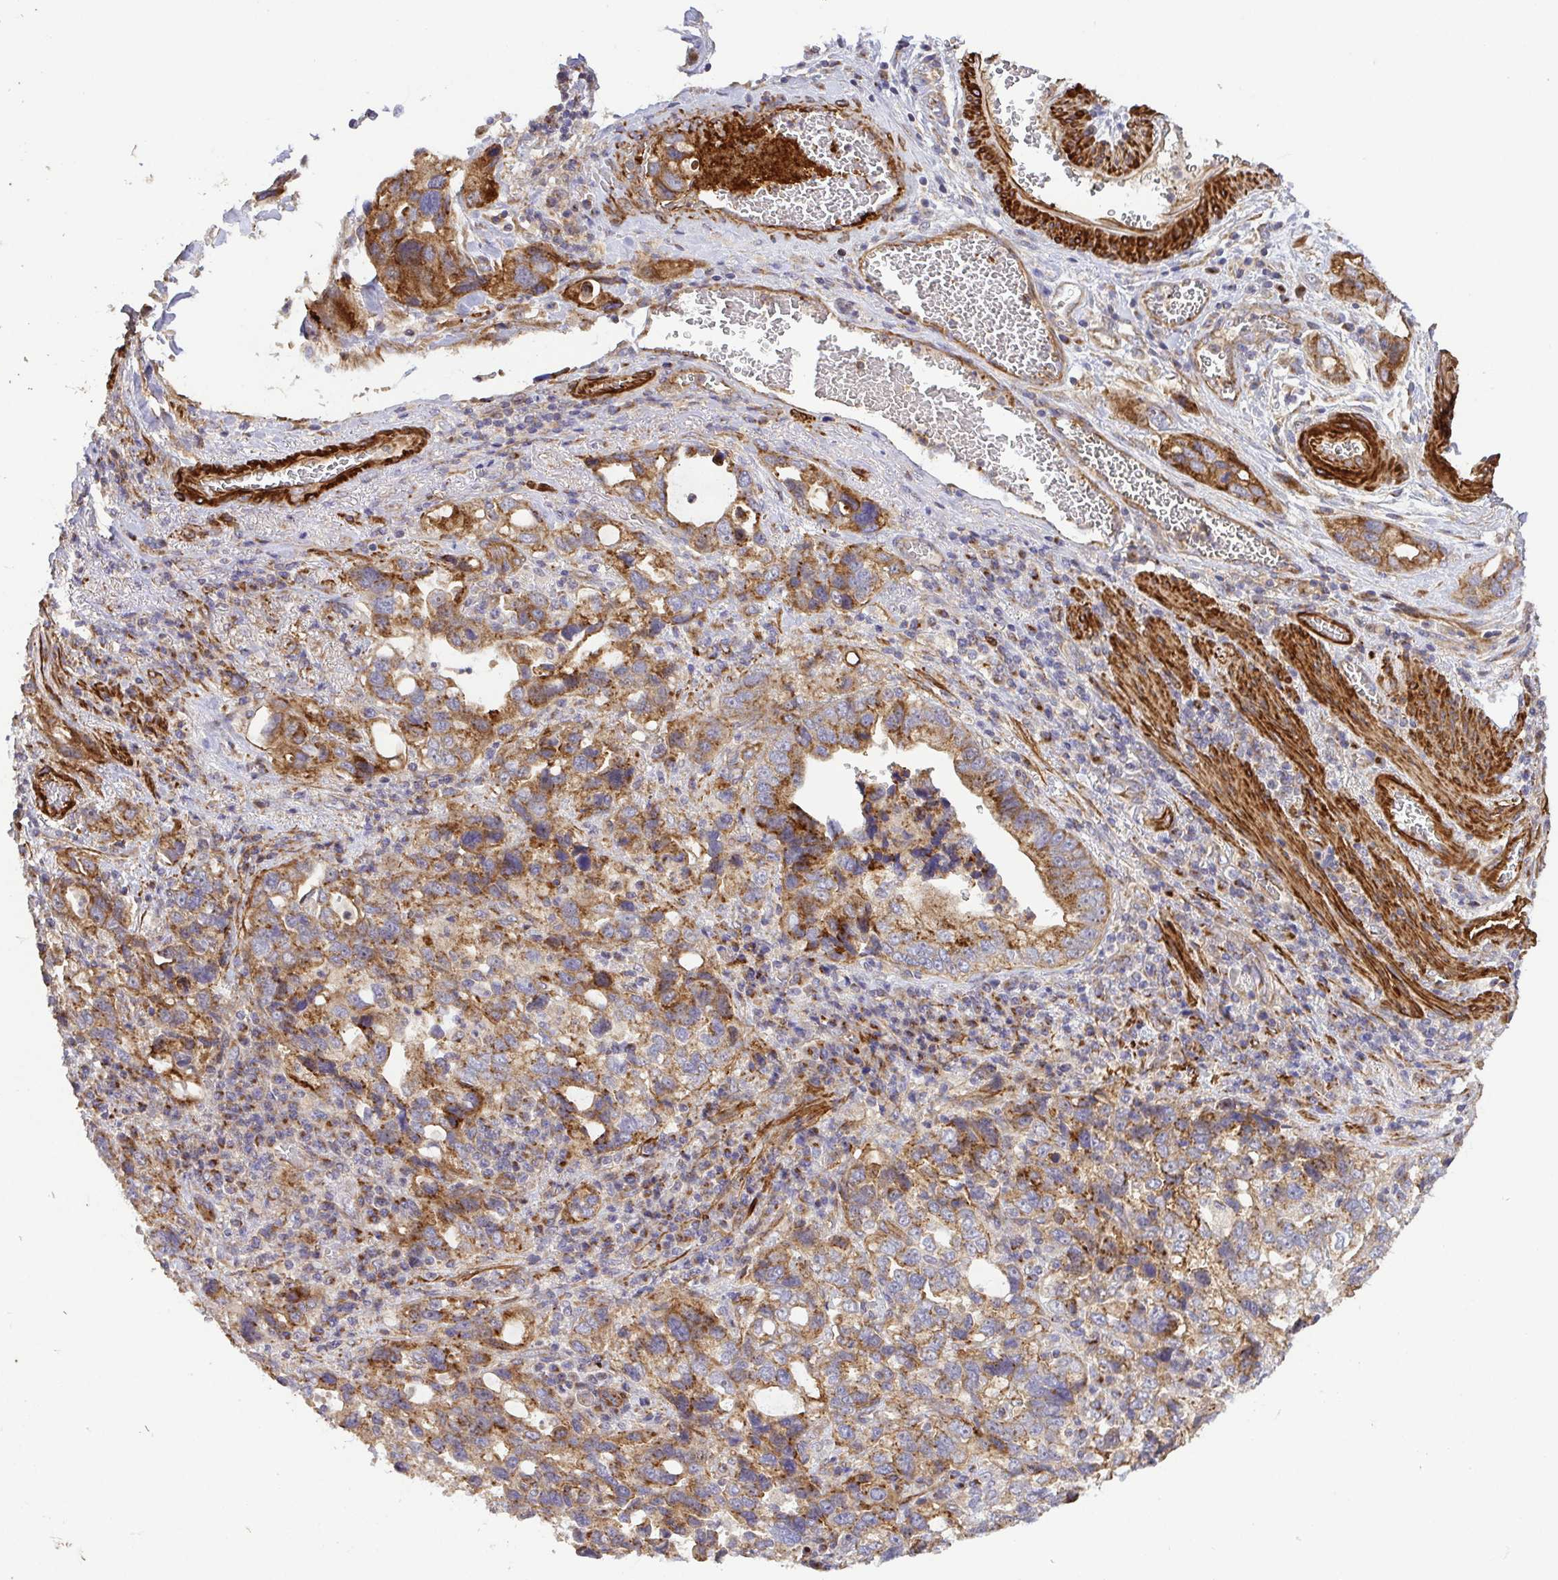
{"staining": {"intensity": "moderate", "quantity": ">75%", "location": "cytoplasmic/membranous"}, "tissue": "stomach cancer", "cell_type": "Tumor cells", "image_type": "cancer", "snomed": [{"axis": "morphology", "description": "Adenocarcinoma, NOS"}, {"axis": "topography", "description": "Stomach, upper"}], "caption": "Protein expression analysis of stomach cancer displays moderate cytoplasmic/membranous staining in approximately >75% of tumor cells.", "gene": "TM9SF4", "patient": {"sex": "female", "age": 81}}